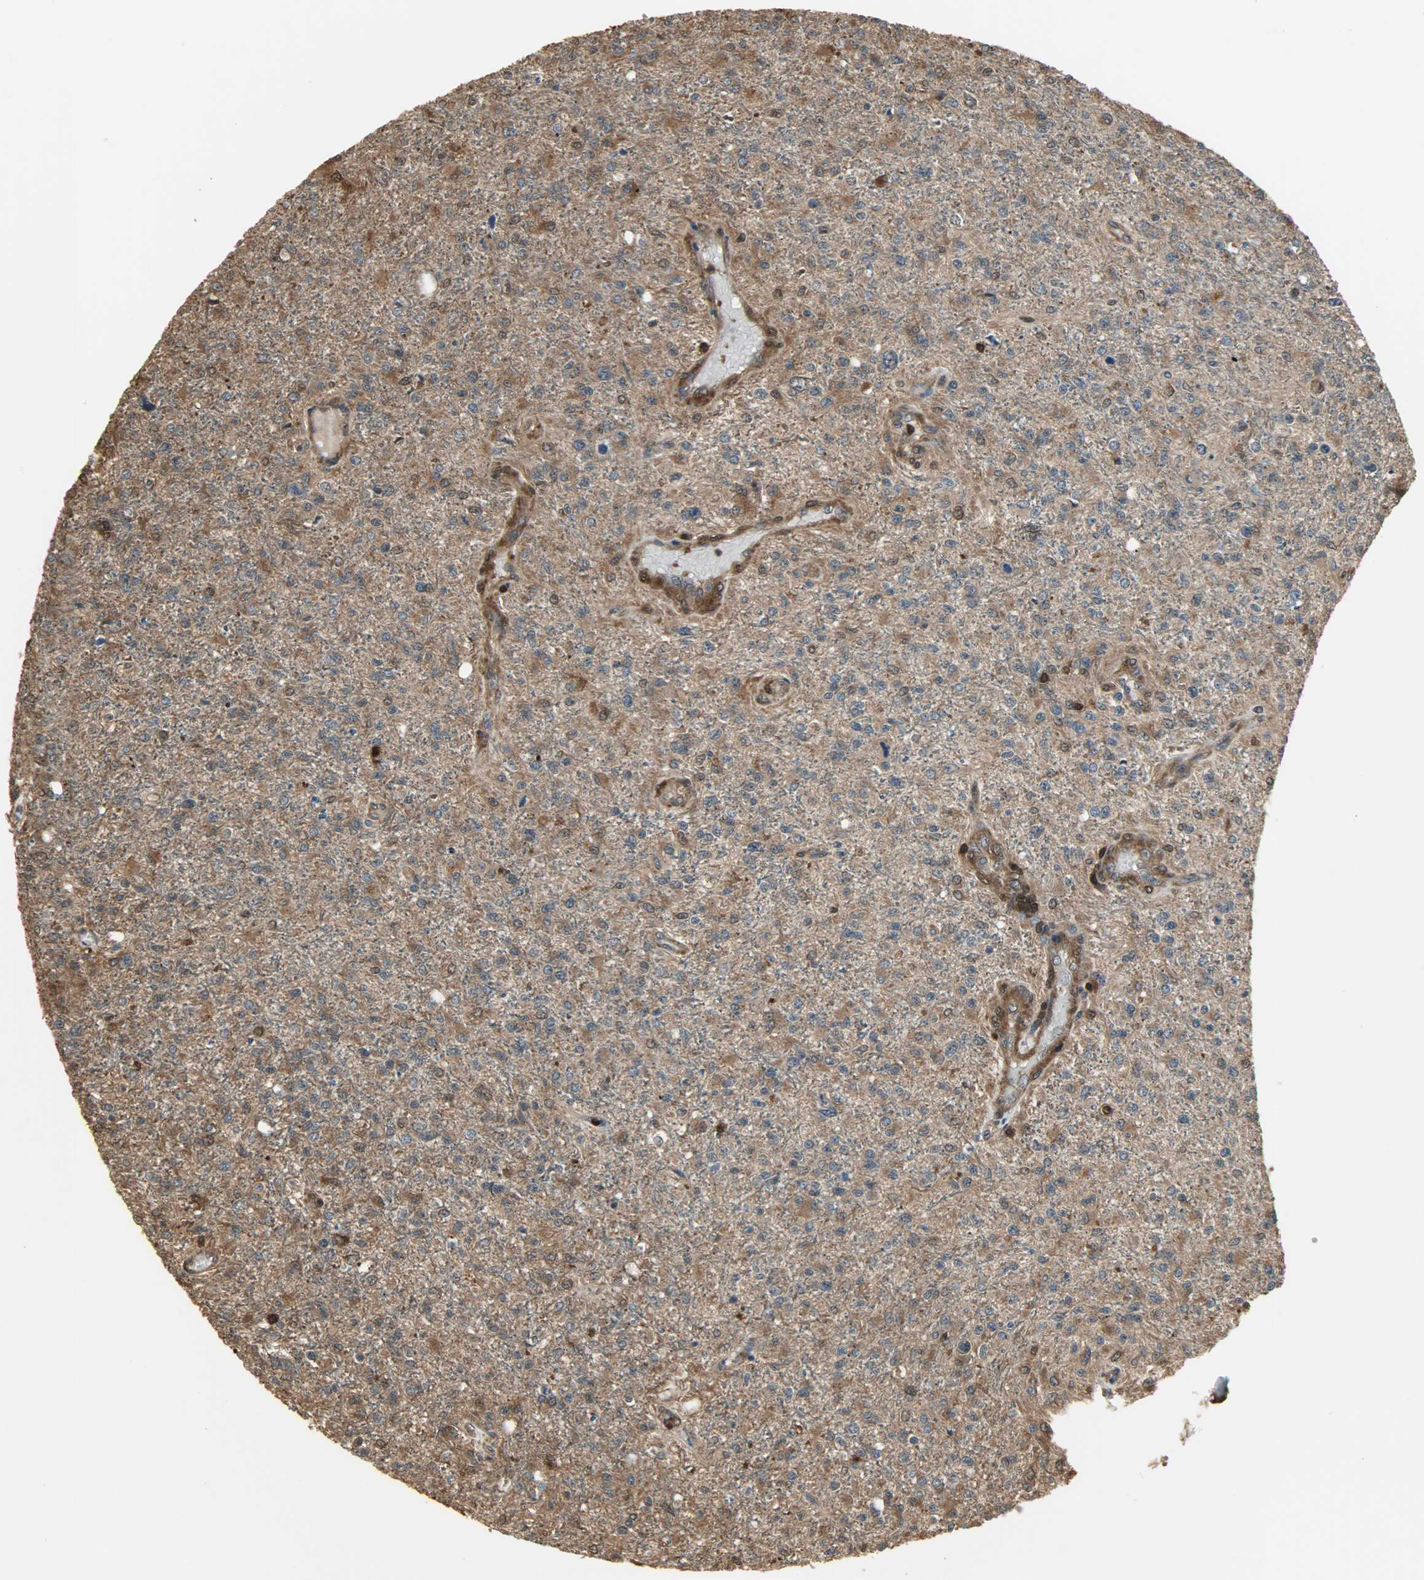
{"staining": {"intensity": "moderate", "quantity": ">75%", "location": "cytoplasmic/membranous,nuclear"}, "tissue": "glioma", "cell_type": "Tumor cells", "image_type": "cancer", "snomed": [{"axis": "morphology", "description": "Glioma, malignant, High grade"}, {"axis": "topography", "description": "Cerebral cortex"}], "caption": "Immunohistochemical staining of glioma shows moderate cytoplasmic/membranous and nuclear protein staining in approximately >75% of tumor cells. (DAB (3,3'-diaminobenzidine) IHC, brown staining for protein, blue staining for nuclei).", "gene": "YWHAZ", "patient": {"sex": "male", "age": 76}}